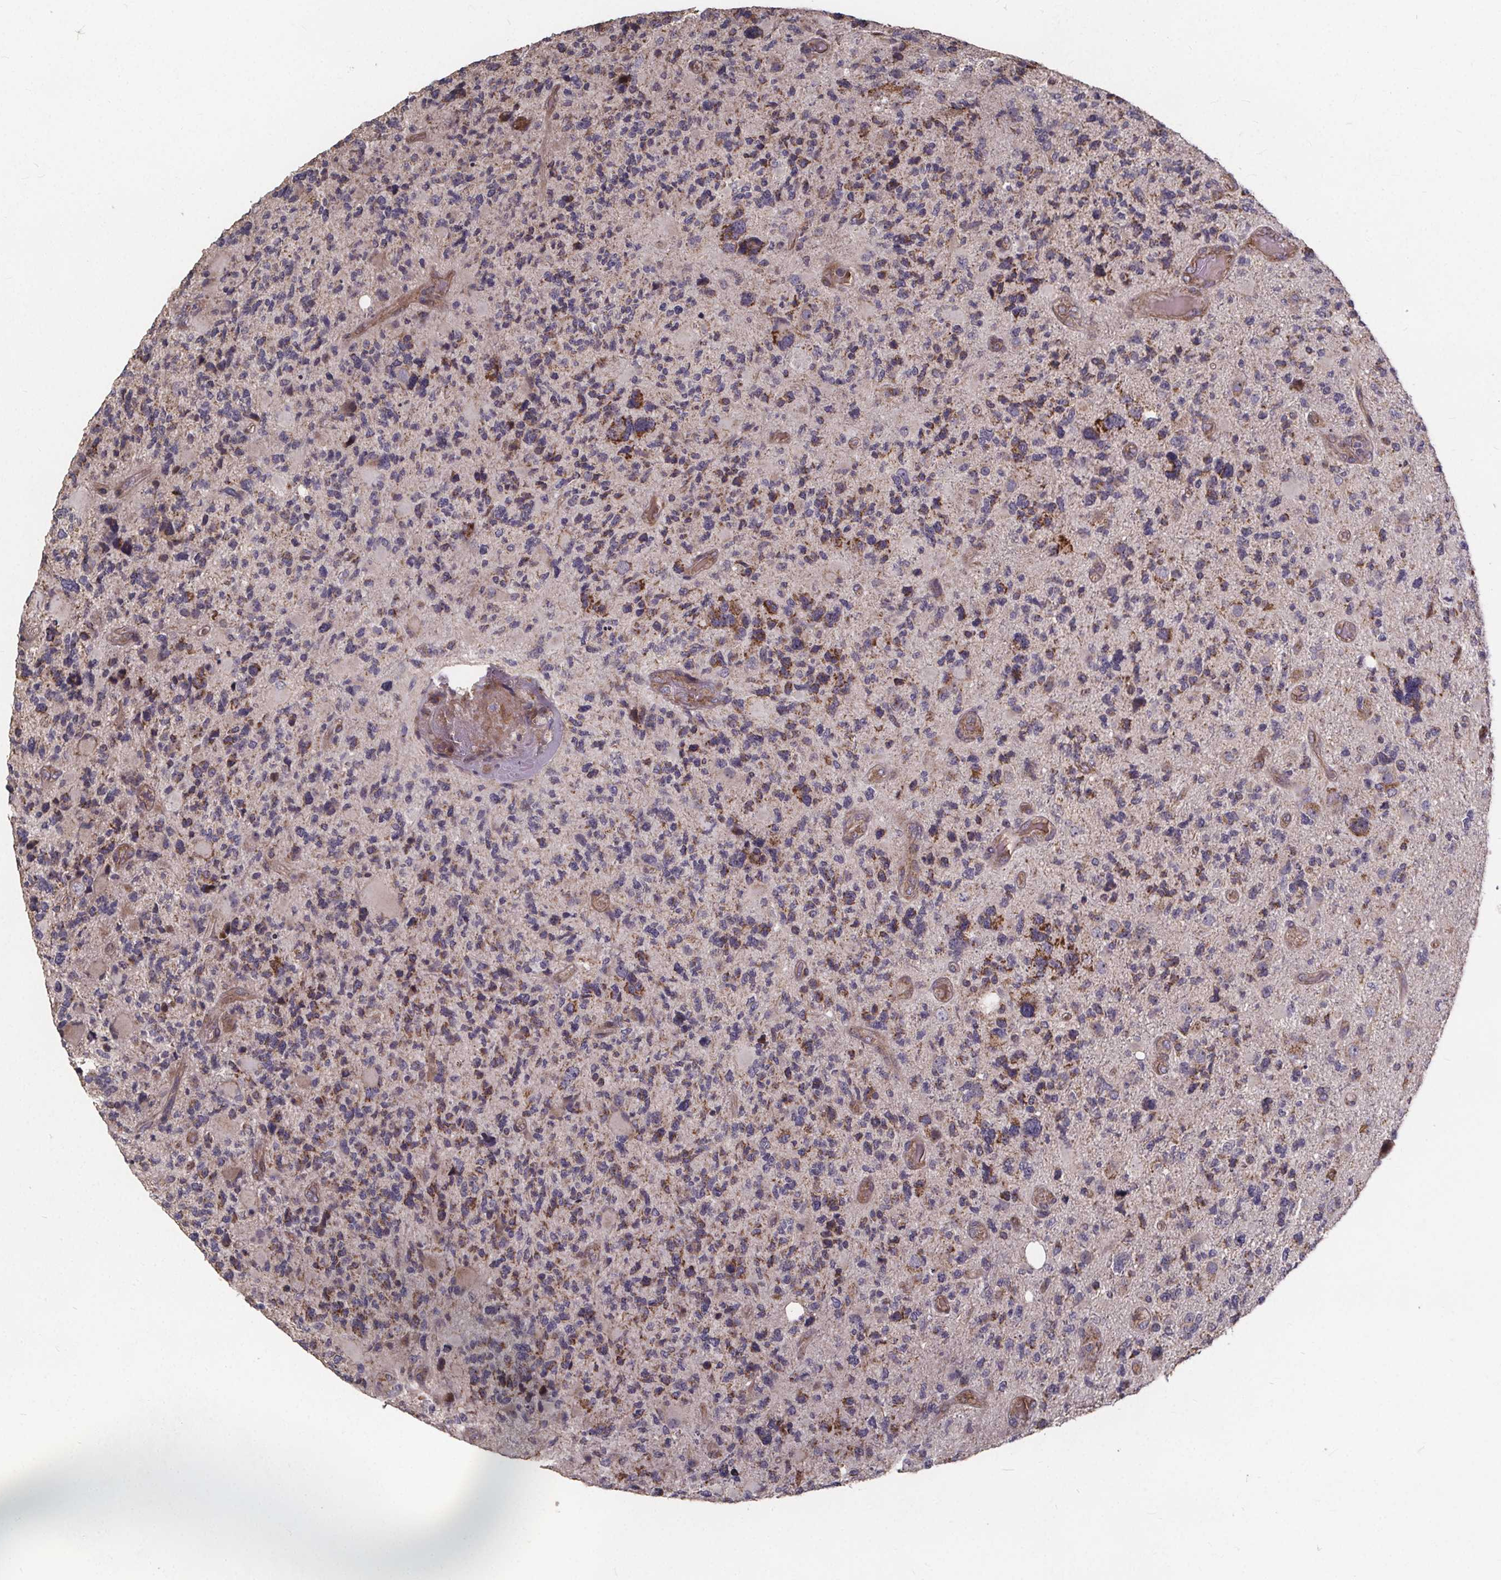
{"staining": {"intensity": "moderate", "quantity": "<25%", "location": "cytoplasmic/membranous"}, "tissue": "glioma", "cell_type": "Tumor cells", "image_type": "cancer", "snomed": [{"axis": "morphology", "description": "Glioma, malignant, High grade"}, {"axis": "topography", "description": "Brain"}], "caption": "Protein analysis of glioma tissue displays moderate cytoplasmic/membranous staining in approximately <25% of tumor cells. Nuclei are stained in blue.", "gene": "YME1L1", "patient": {"sex": "female", "age": 71}}